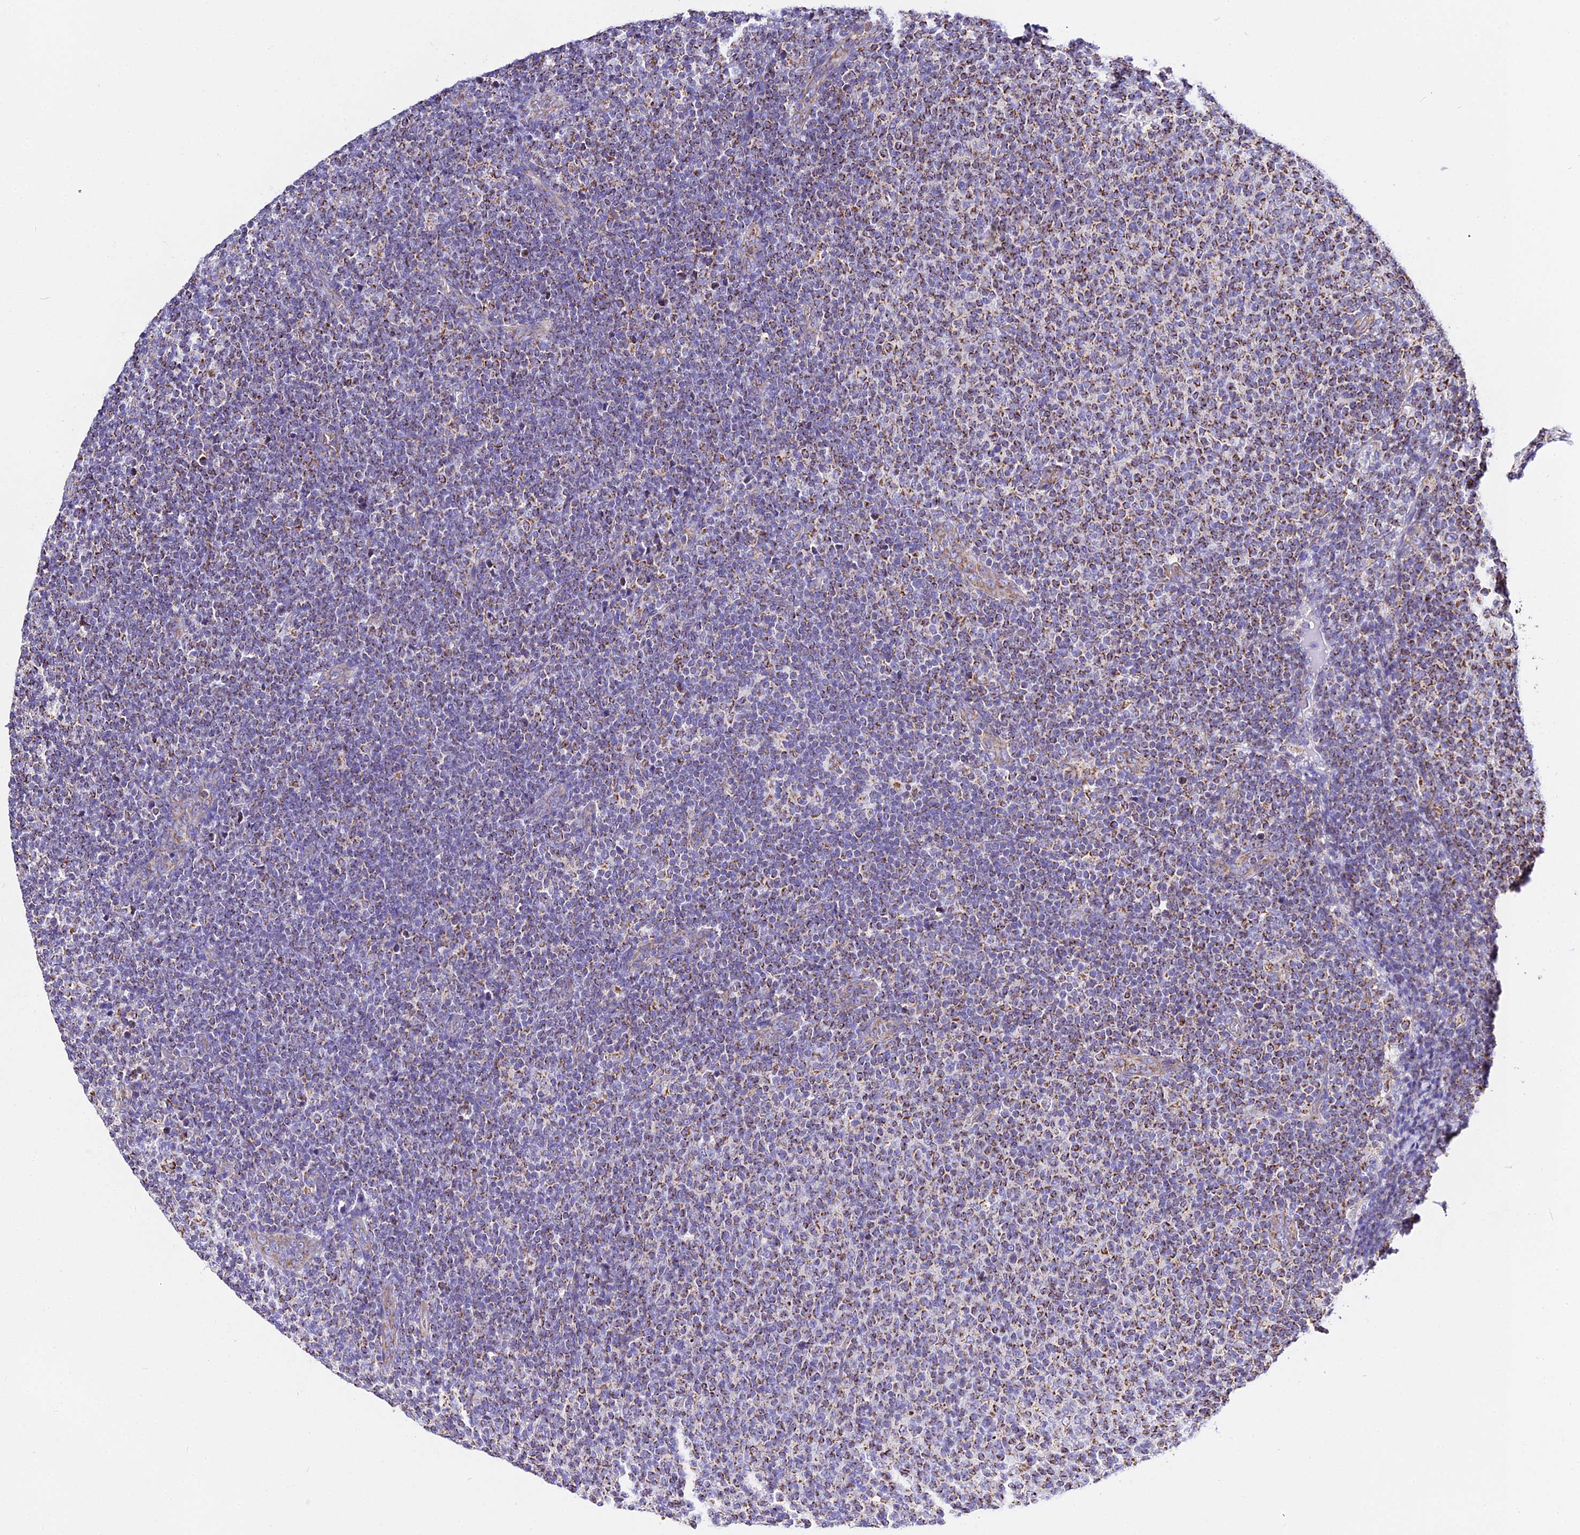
{"staining": {"intensity": "moderate", "quantity": ">75%", "location": "cytoplasmic/membranous"}, "tissue": "lymphoma", "cell_type": "Tumor cells", "image_type": "cancer", "snomed": [{"axis": "morphology", "description": "Malignant lymphoma, non-Hodgkin's type, Low grade"}, {"axis": "topography", "description": "Lymph node"}], "caption": "There is medium levels of moderate cytoplasmic/membranous positivity in tumor cells of lymphoma, as demonstrated by immunohistochemical staining (brown color).", "gene": "ZNF573", "patient": {"sex": "male", "age": 66}}